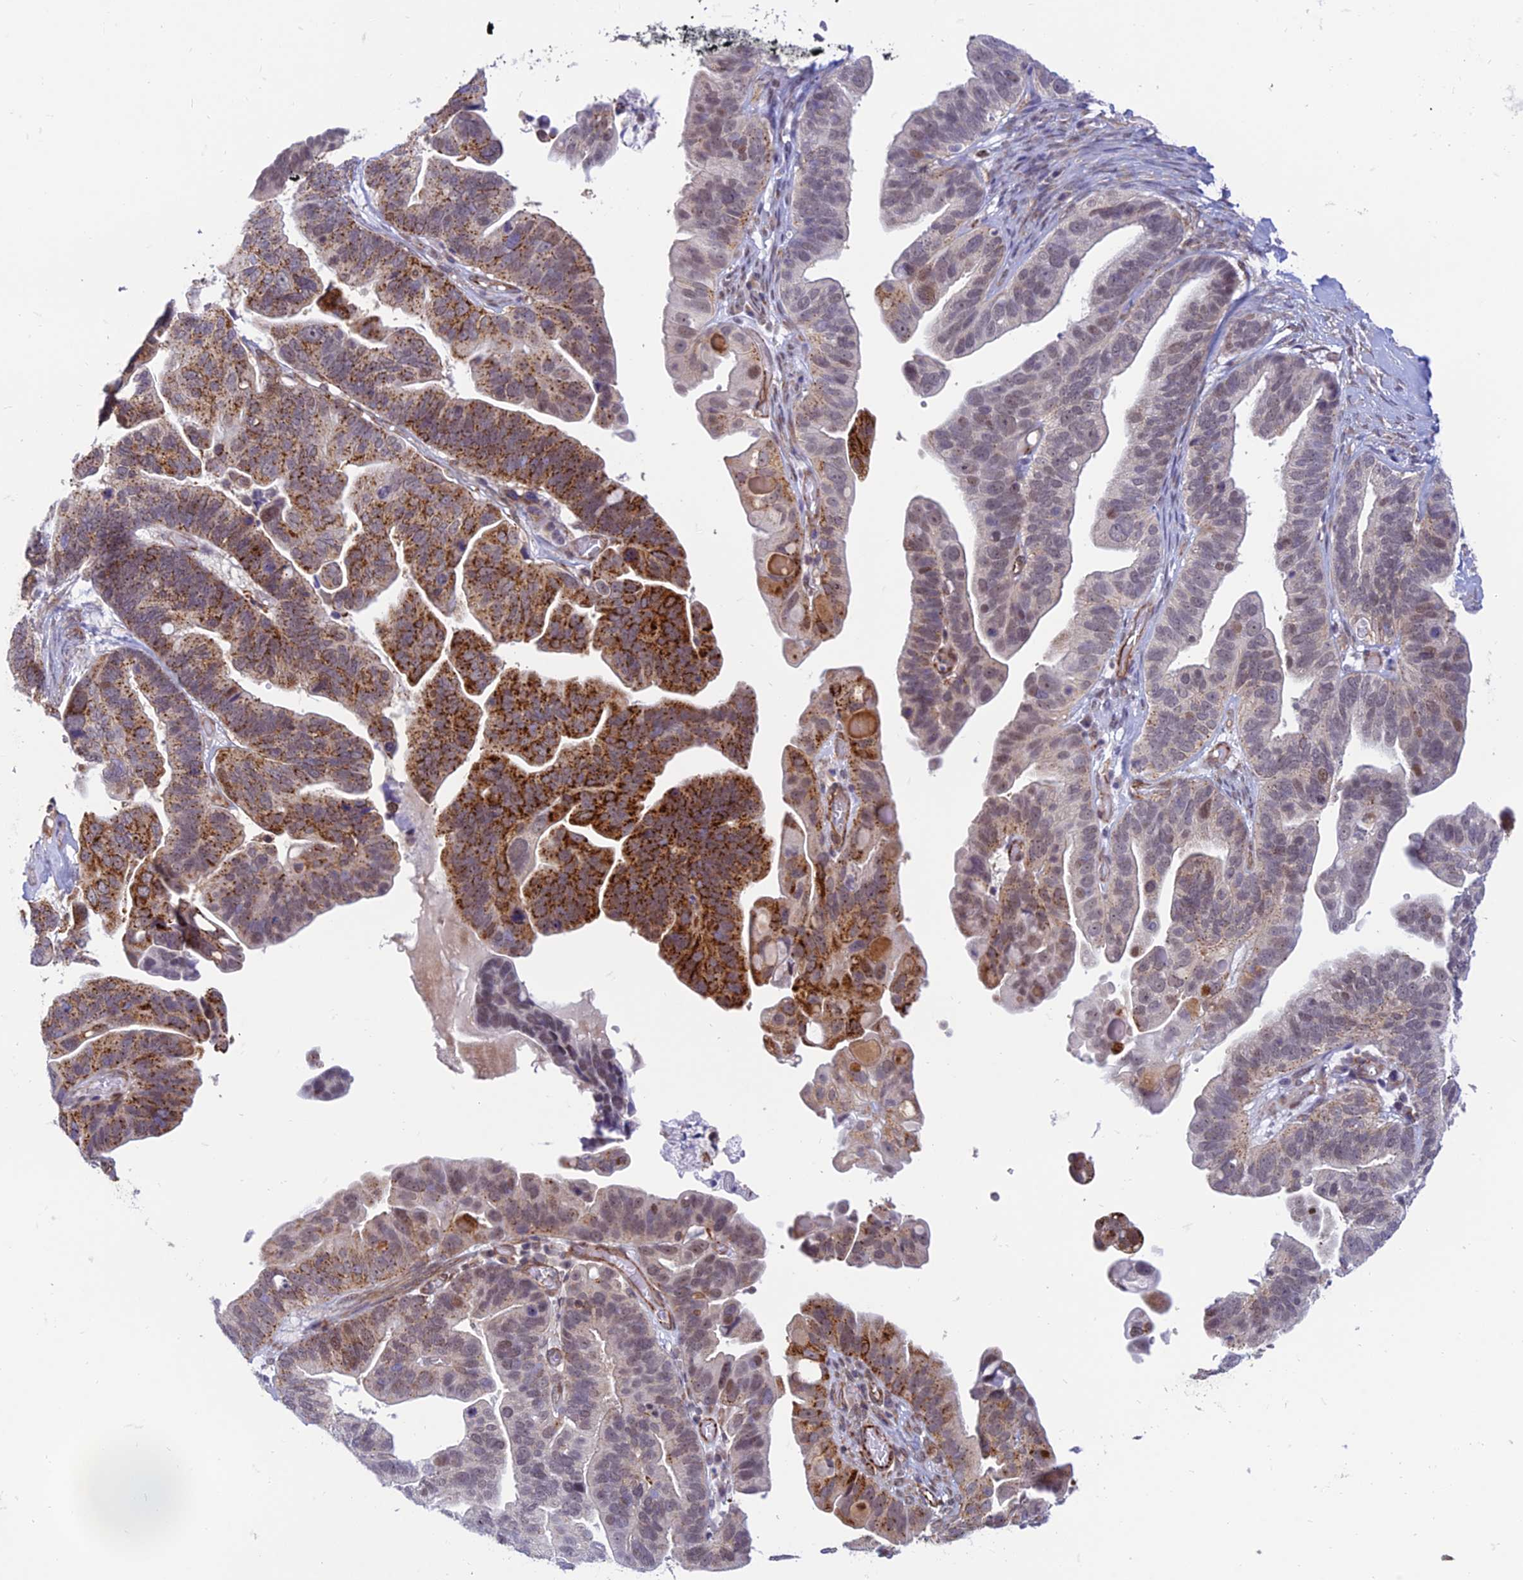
{"staining": {"intensity": "moderate", "quantity": "25%-75%", "location": "cytoplasmic/membranous,nuclear"}, "tissue": "ovarian cancer", "cell_type": "Tumor cells", "image_type": "cancer", "snomed": [{"axis": "morphology", "description": "Cystadenocarcinoma, serous, NOS"}, {"axis": "topography", "description": "Ovary"}], "caption": "IHC (DAB (3,3'-diaminobenzidine)) staining of human ovarian cancer (serous cystadenocarcinoma) shows moderate cytoplasmic/membranous and nuclear protein expression in approximately 25%-75% of tumor cells. Nuclei are stained in blue.", "gene": "SAPCD2", "patient": {"sex": "female", "age": 56}}